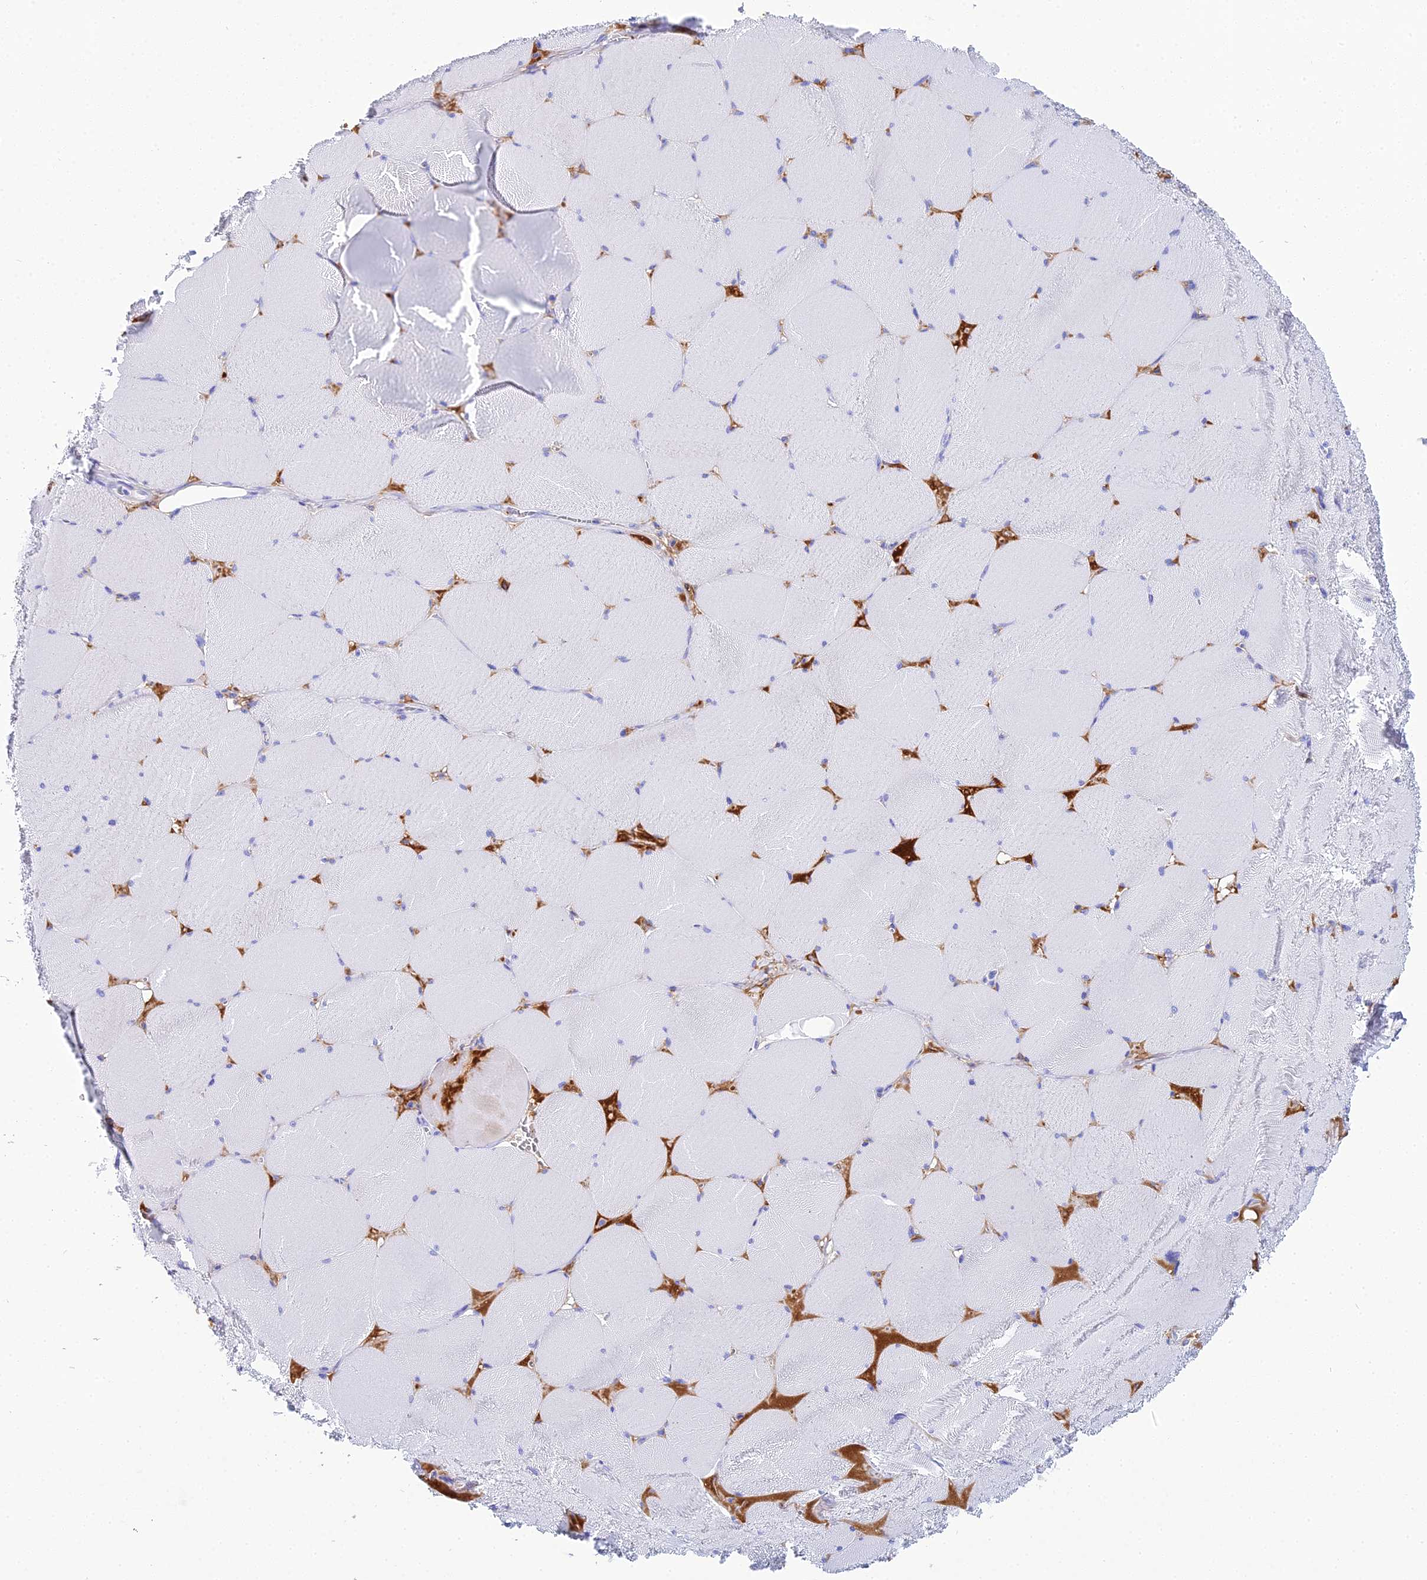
{"staining": {"intensity": "negative", "quantity": "none", "location": "none"}, "tissue": "skeletal muscle", "cell_type": "Myocytes", "image_type": "normal", "snomed": [{"axis": "morphology", "description": "Normal tissue, NOS"}, {"axis": "topography", "description": "Skeletal muscle"}, {"axis": "topography", "description": "Head-Neck"}], "caption": "Immunohistochemistry micrograph of normal human skeletal muscle stained for a protein (brown), which exhibits no staining in myocytes.", "gene": "CELA3A", "patient": {"sex": "male", "age": 66}}